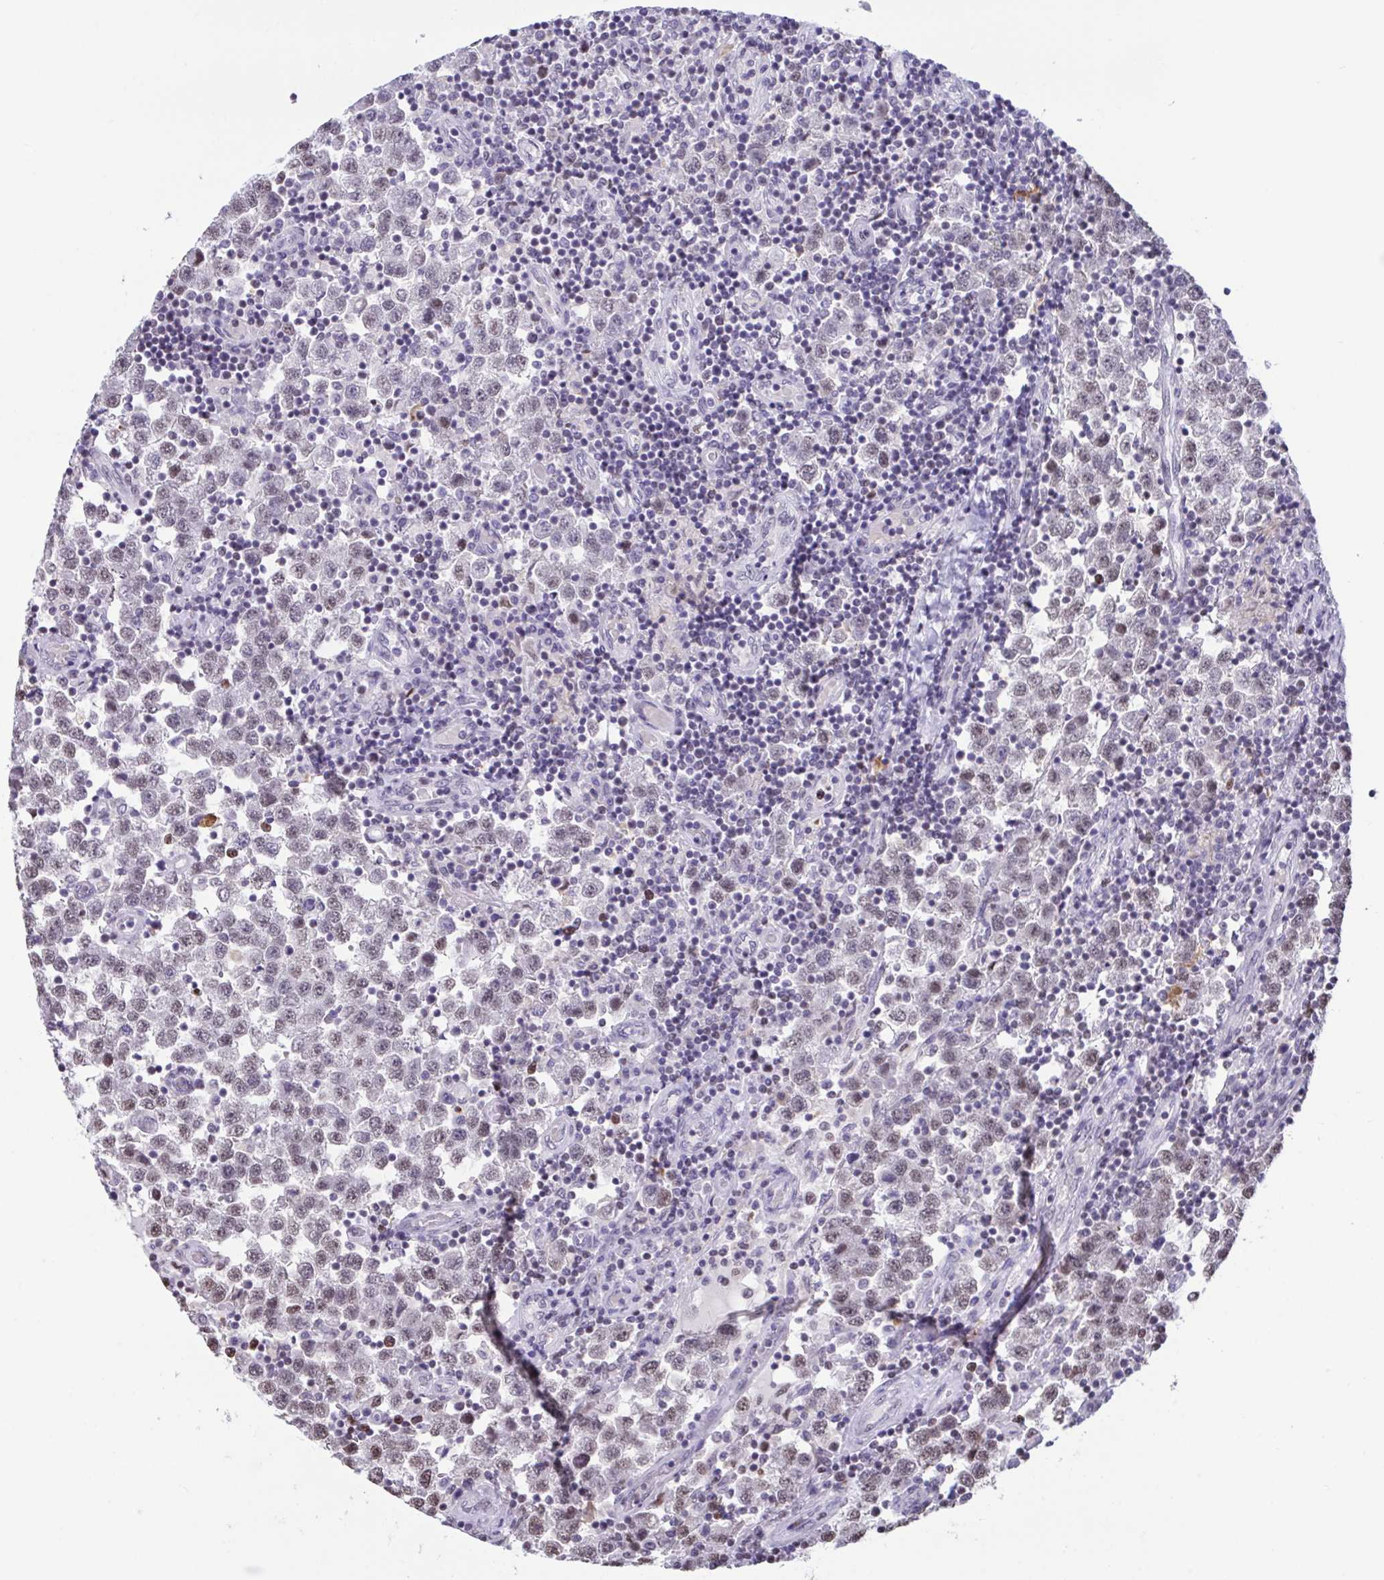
{"staining": {"intensity": "weak", "quantity": ">75%", "location": "nuclear"}, "tissue": "testis cancer", "cell_type": "Tumor cells", "image_type": "cancer", "snomed": [{"axis": "morphology", "description": "Seminoma, NOS"}, {"axis": "topography", "description": "Testis"}], "caption": "Weak nuclear protein staining is appreciated in about >75% of tumor cells in seminoma (testis).", "gene": "HNRNPDL", "patient": {"sex": "male", "age": 34}}